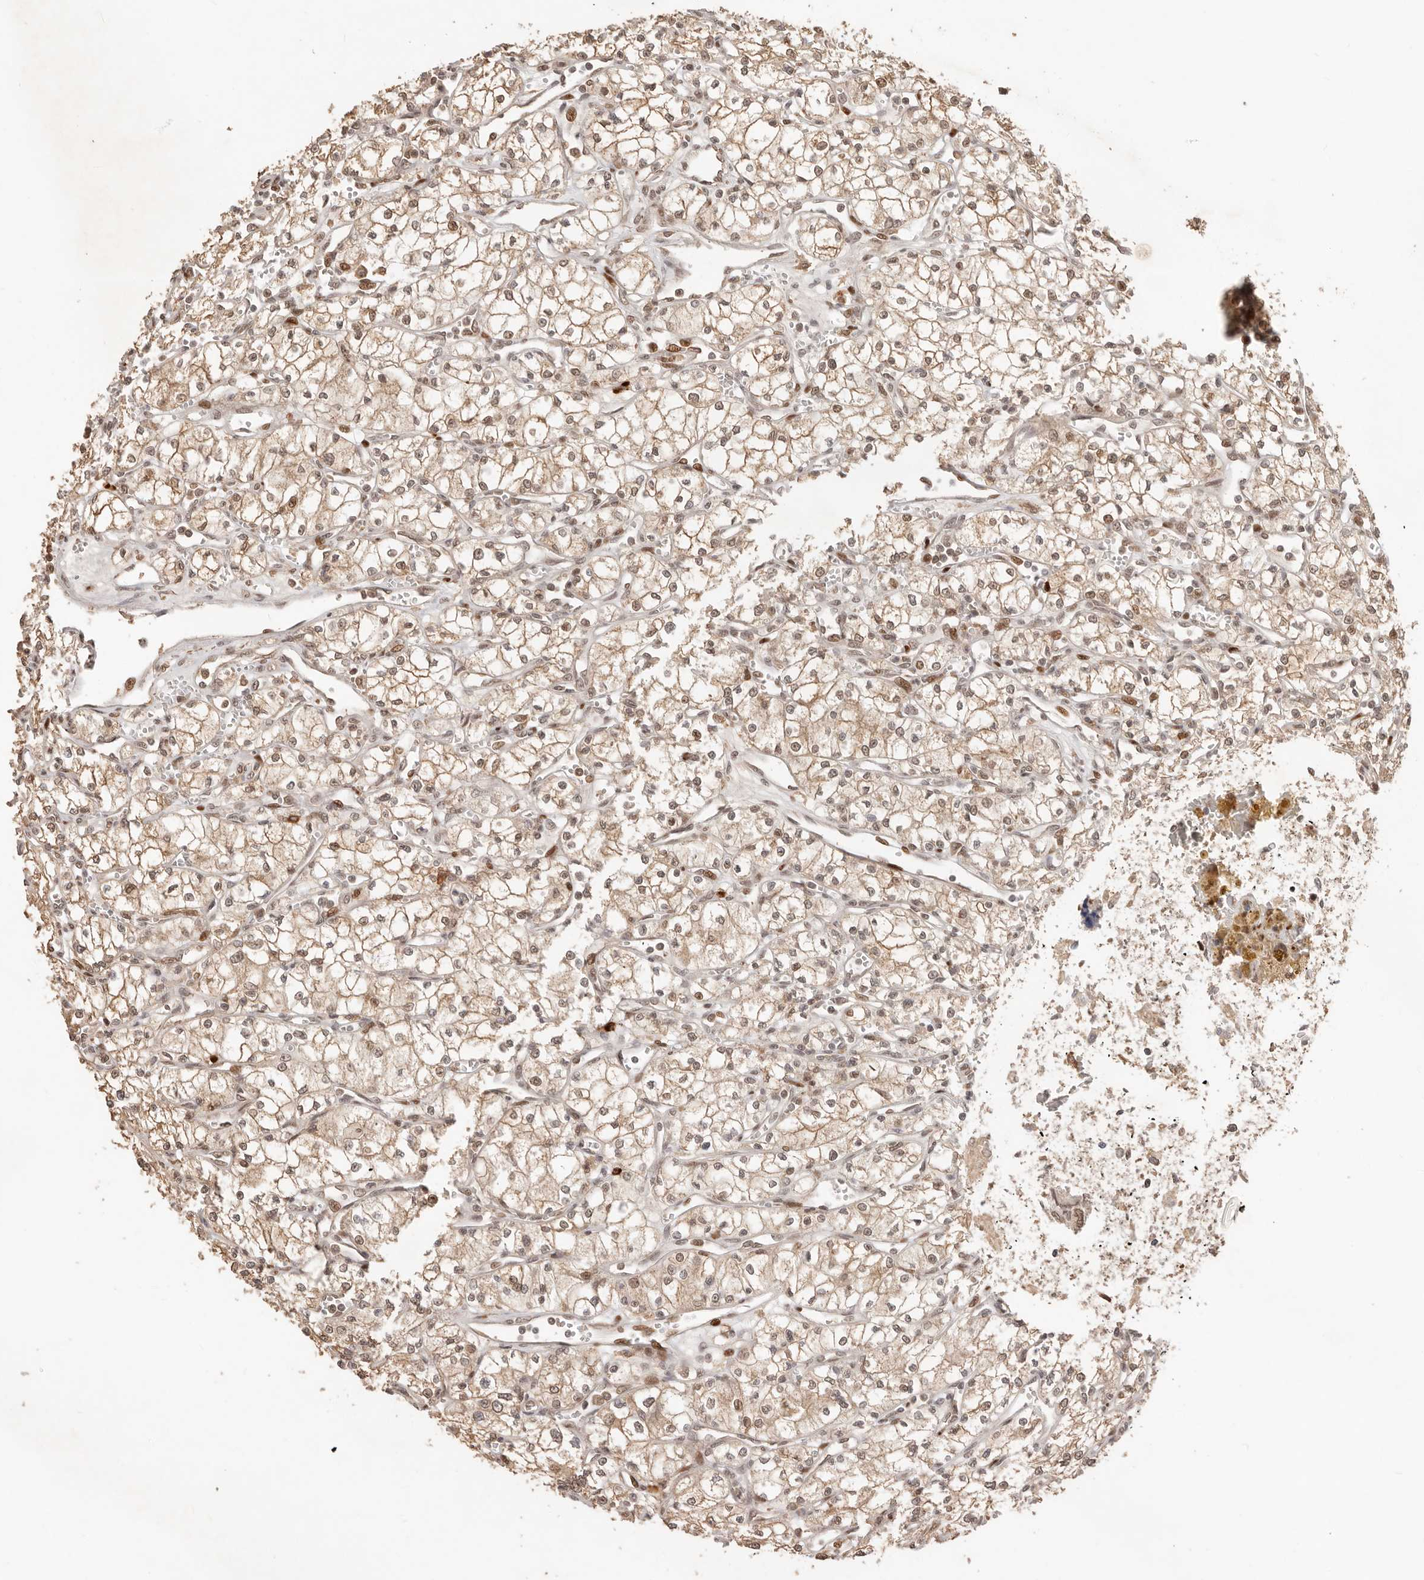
{"staining": {"intensity": "moderate", "quantity": "25%-75%", "location": "cytoplasmic/membranous,nuclear"}, "tissue": "renal cancer", "cell_type": "Tumor cells", "image_type": "cancer", "snomed": [{"axis": "morphology", "description": "Adenocarcinoma, NOS"}, {"axis": "topography", "description": "Kidney"}], "caption": "The histopathology image demonstrates immunohistochemical staining of renal cancer (adenocarcinoma). There is moderate cytoplasmic/membranous and nuclear staining is seen in approximately 25%-75% of tumor cells.", "gene": "NPAS2", "patient": {"sex": "male", "age": 59}}